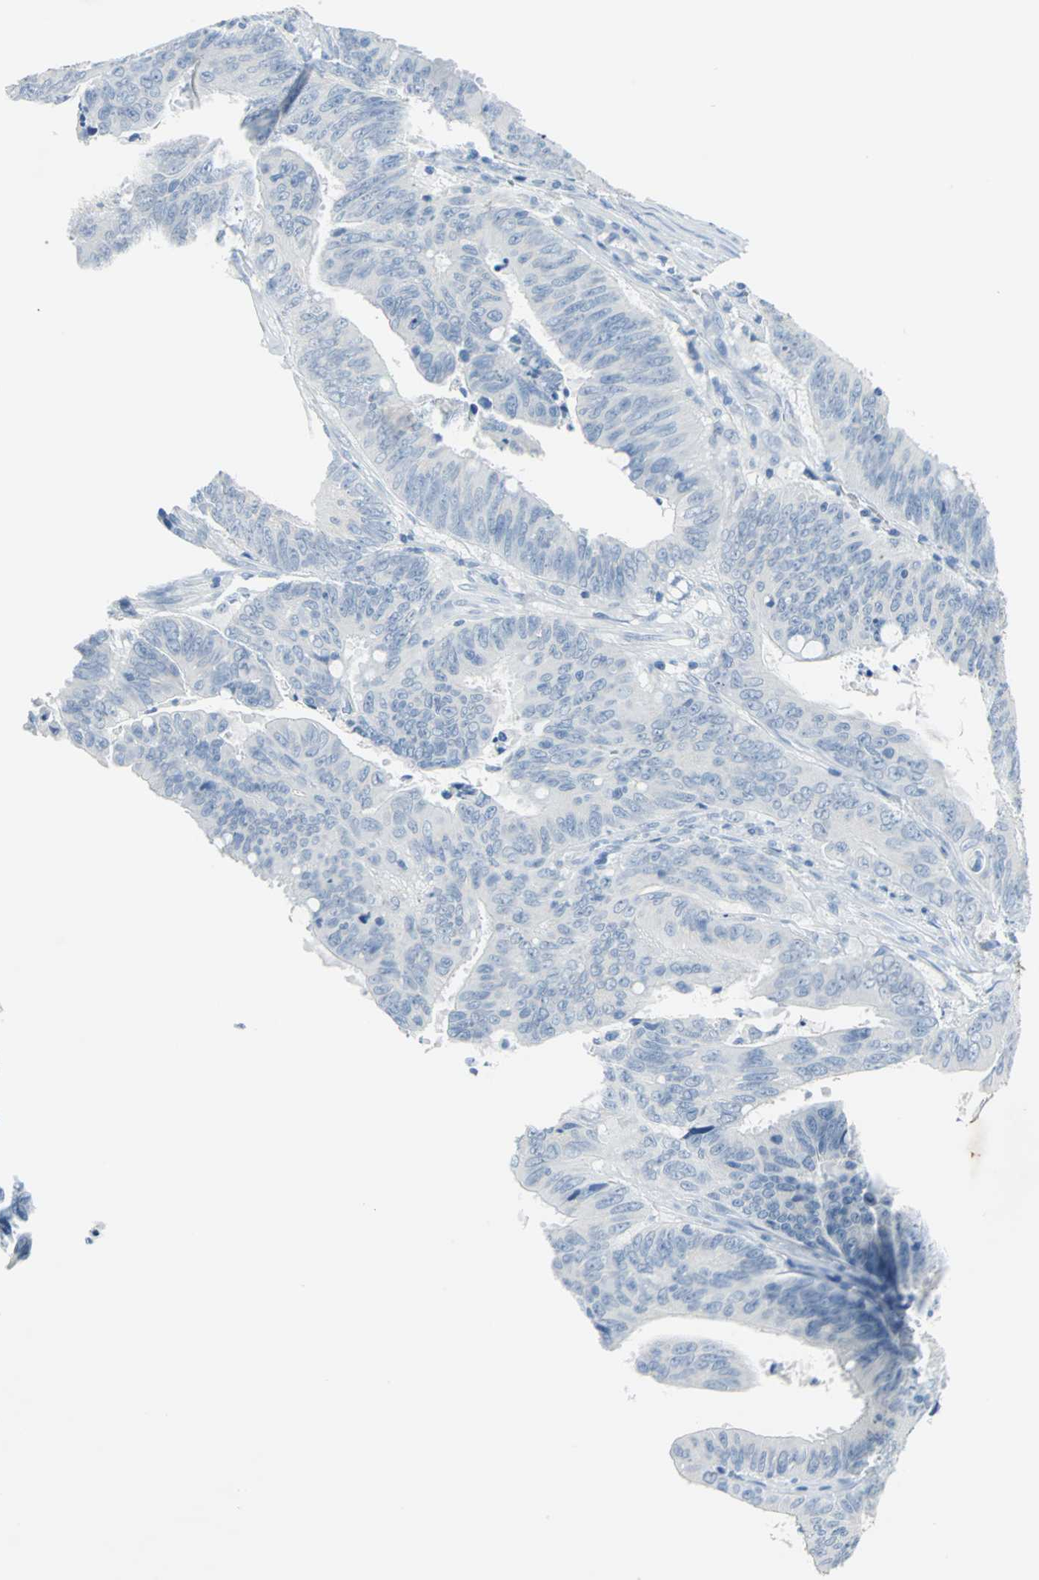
{"staining": {"intensity": "negative", "quantity": "none", "location": "none"}, "tissue": "colorectal cancer", "cell_type": "Tumor cells", "image_type": "cancer", "snomed": [{"axis": "morphology", "description": "Adenocarcinoma, NOS"}, {"axis": "topography", "description": "Colon"}], "caption": "IHC image of human colorectal cancer (adenocarcinoma) stained for a protein (brown), which exhibits no staining in tumor cells.", "gene": "PKLR", "patient": {"sex": "male", "age": 45}}